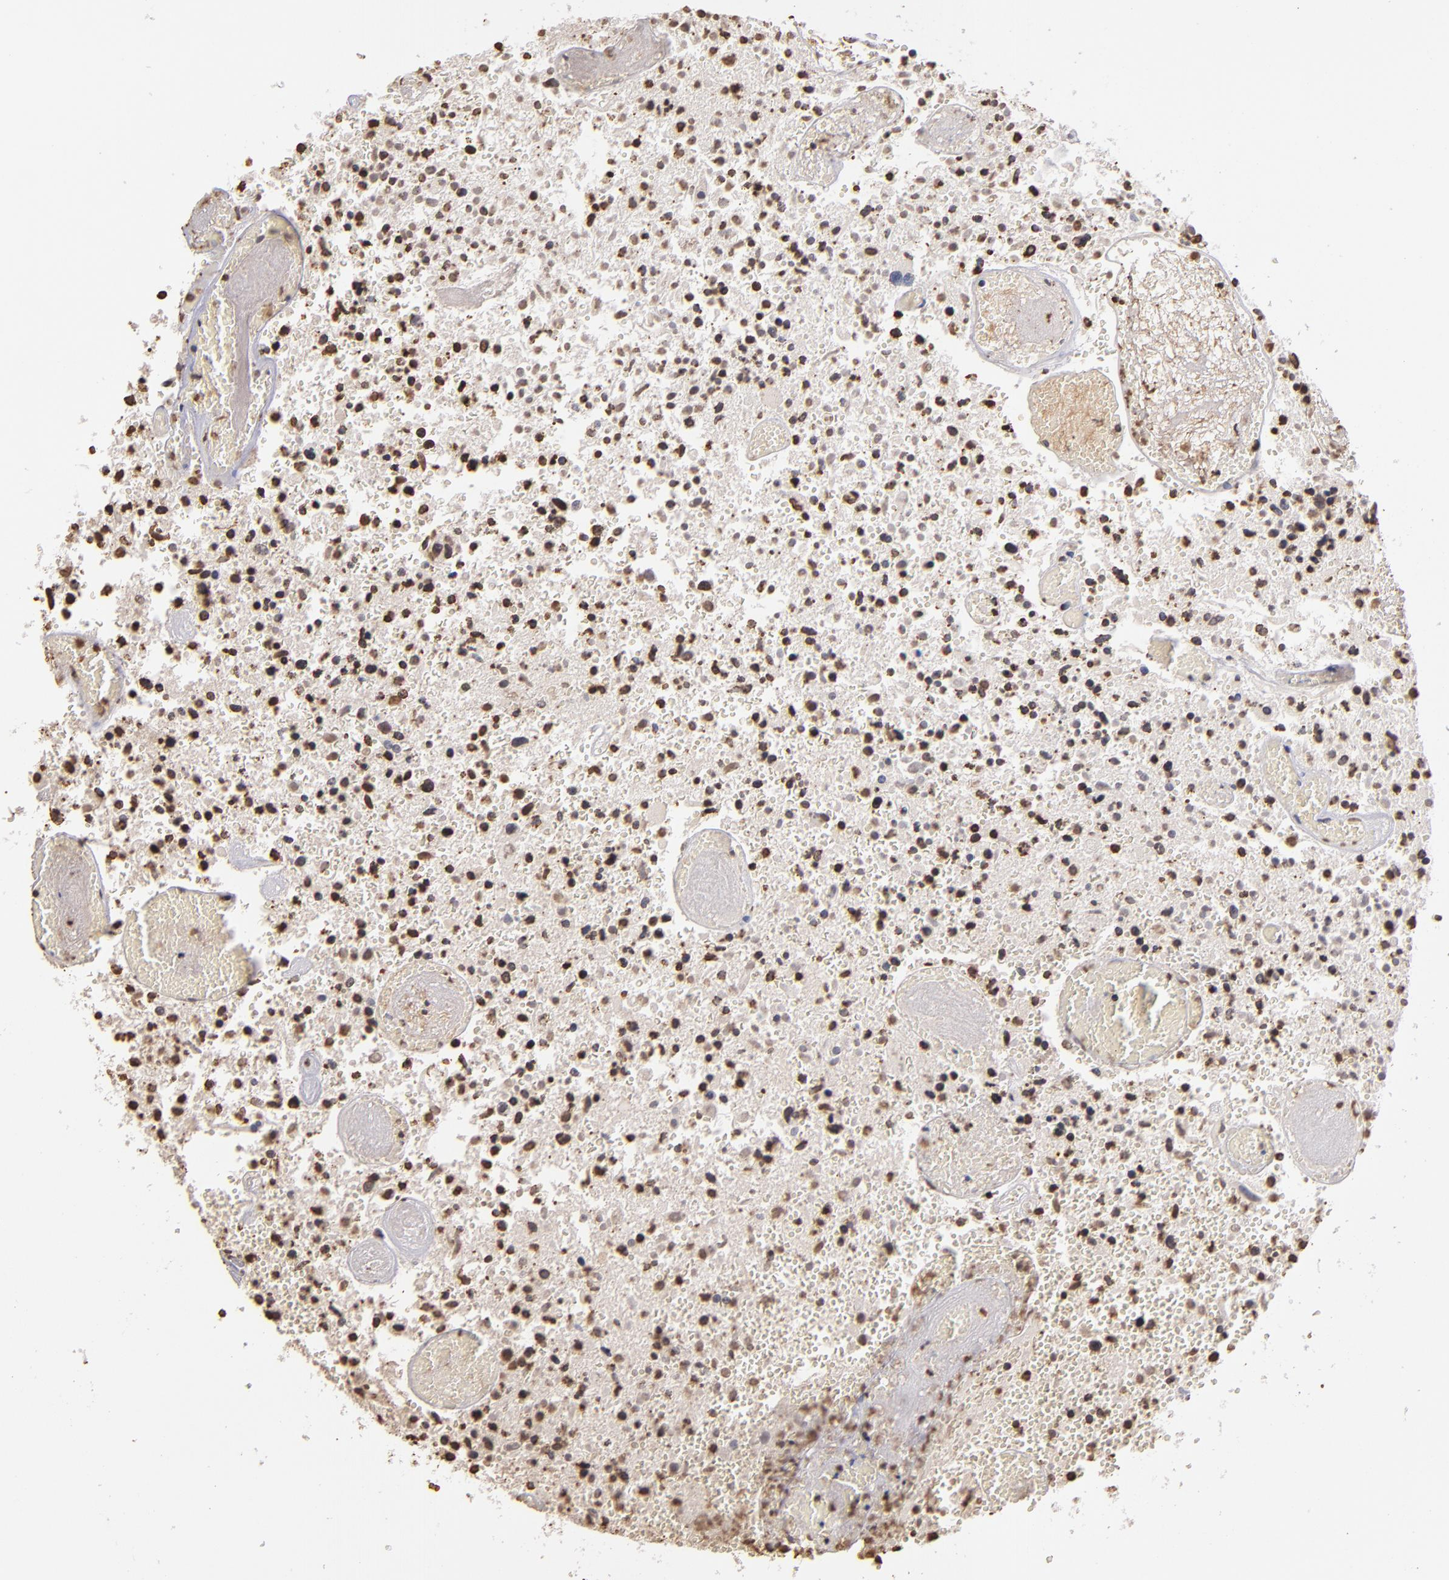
{"staining": {"intensity": "moderate", "quantity": "25%-75%", "location": "nuclear"}, "tissue": "glioma", "cell_type": "Tumor cells", "image_type": "cancer", "snomed": [{"axis": "morphology", "description": "Glioma, malignant, High grade"}, {"axis": "topography", "description": "Brain"}], "caption": "The photomicrograph reveals staining of glioma, revealing moderate nuclear protein staining (brown color) within tumor cells.", "gene": "LBX1", "patient": {"sex": "male", "age": 72}}